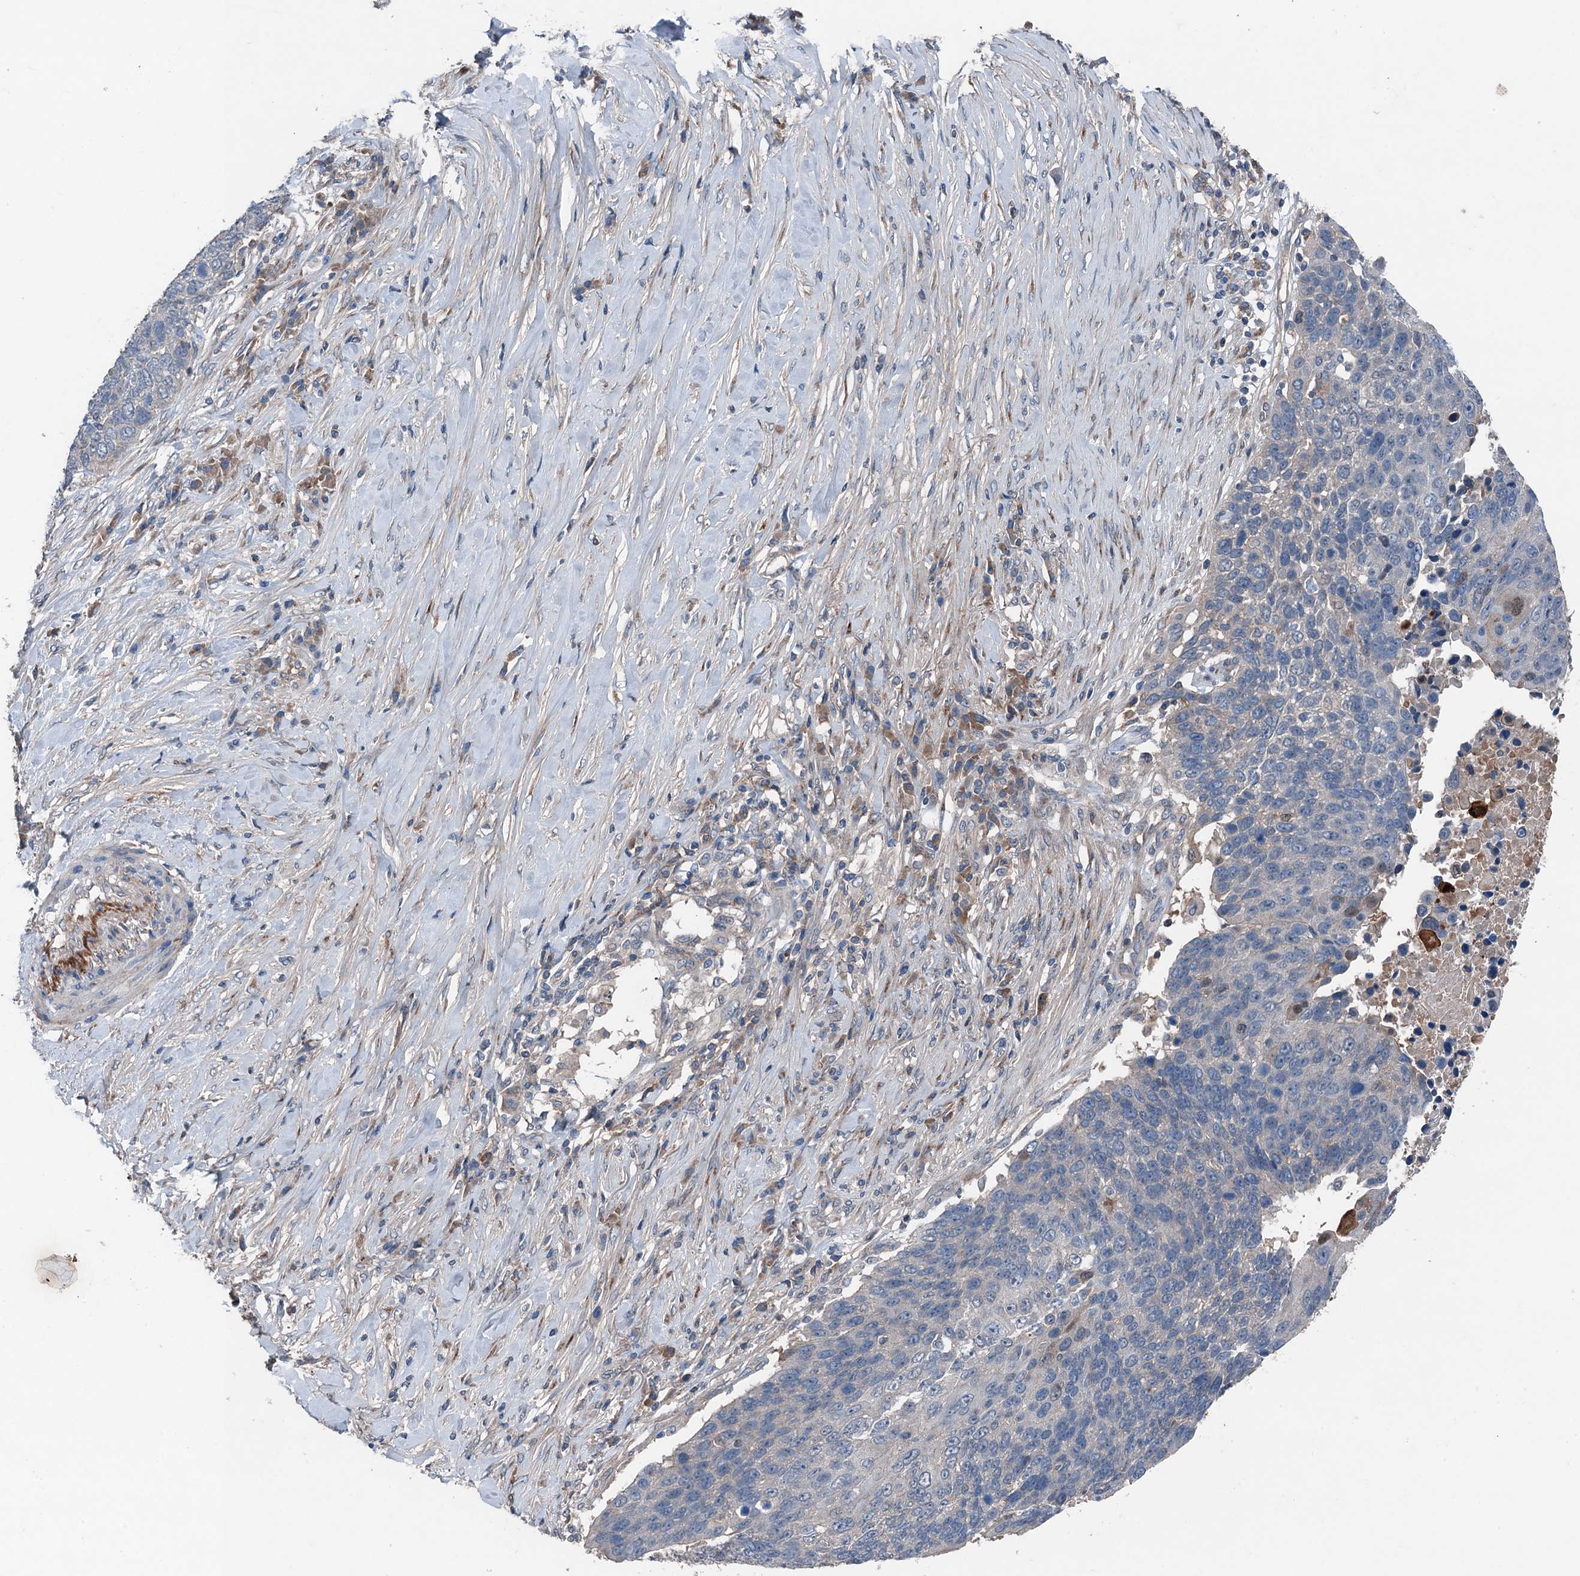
{"staining": {"intensity": "negative", "quantity": "none", "location": "none"}, "tissue": "lung cancer", "cell_type": "Tumor cells", "image_type": "cancer", "snomed": [{"axis": "morphology", "description": "Normal tissue, NOS"}, {"axis": "morphology", "description": "Squamous cell carcinoma, NOS"}, {"axis": "topography", "description": "Lymph node"}, {"axis": "topography", "description": "Lung"}], "caption": "Immunohistochemistry photomicrograph of lung squamous cell carcinoma stained for a protein (brown), which reveals no positivity in tumor cells. (Brightfield microscopy of DAB immunohistochemistry (IHC) at high magnification).", "gene": "SLC2A10", "patient": {"sex": "male", "age": 66}}